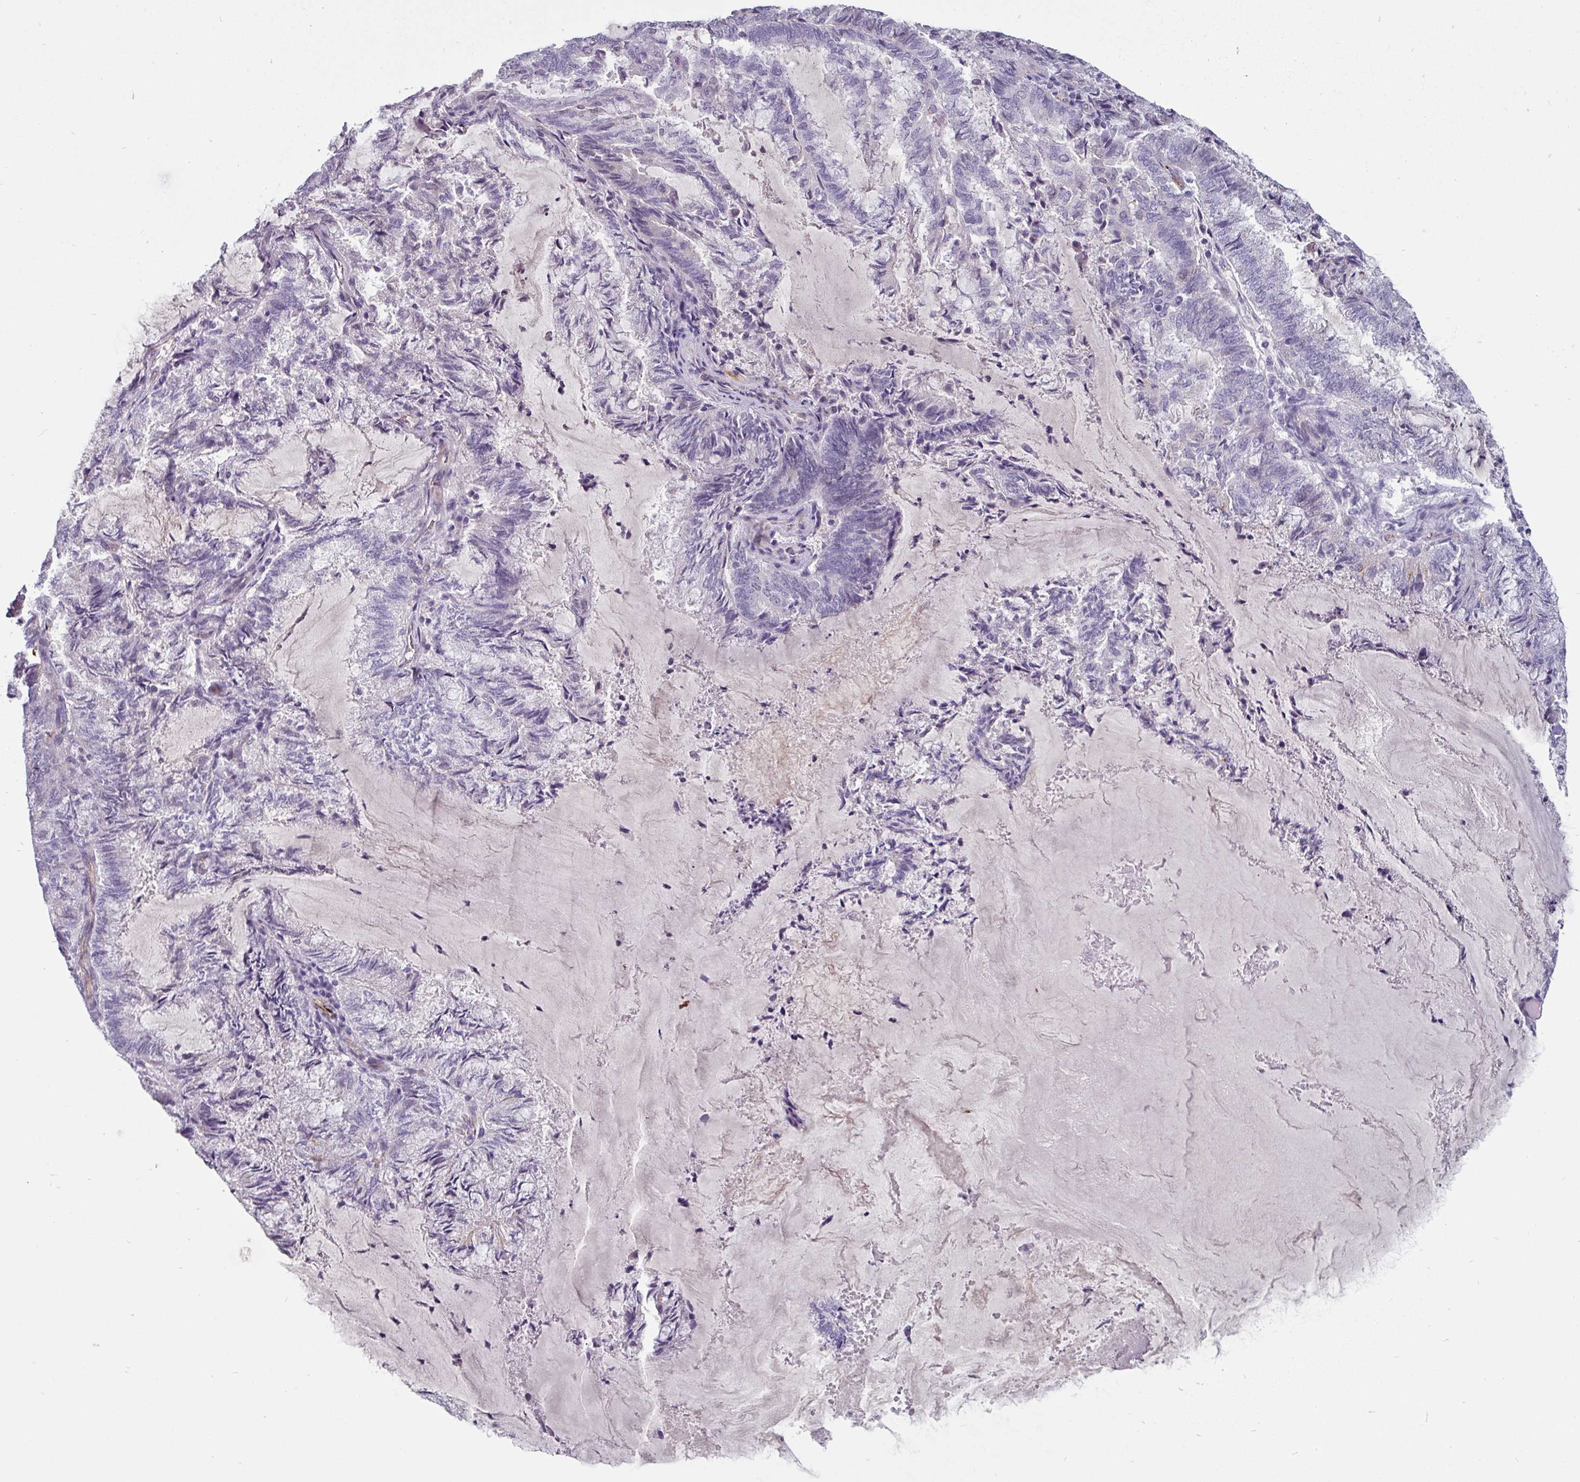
{"staining": {"intensity": "negative", "quantity": "none", "location": "none"}, "tissue": "endometrial cancer", "cell_type": "Tumor cells", "image_type": "cancer", "snomed": [{"axis": "morphology", "description": "Adenocarcinoma, NOS"}, {"axis": "topography", "description": "Endometrium"}], "caption": "DAB immunohistochemical staining of human endometrial cancer exhibits no significant expression in tumor cells. (Stains: DAB (3,3'-diaminobenzidine) immunohistochemistry (IHC) with hematoxylin counter stain, Microscopy: brightfield microscopy at high magnification).", "gene": "EYA3", "patient": {"sex": "female", "age": 80}}